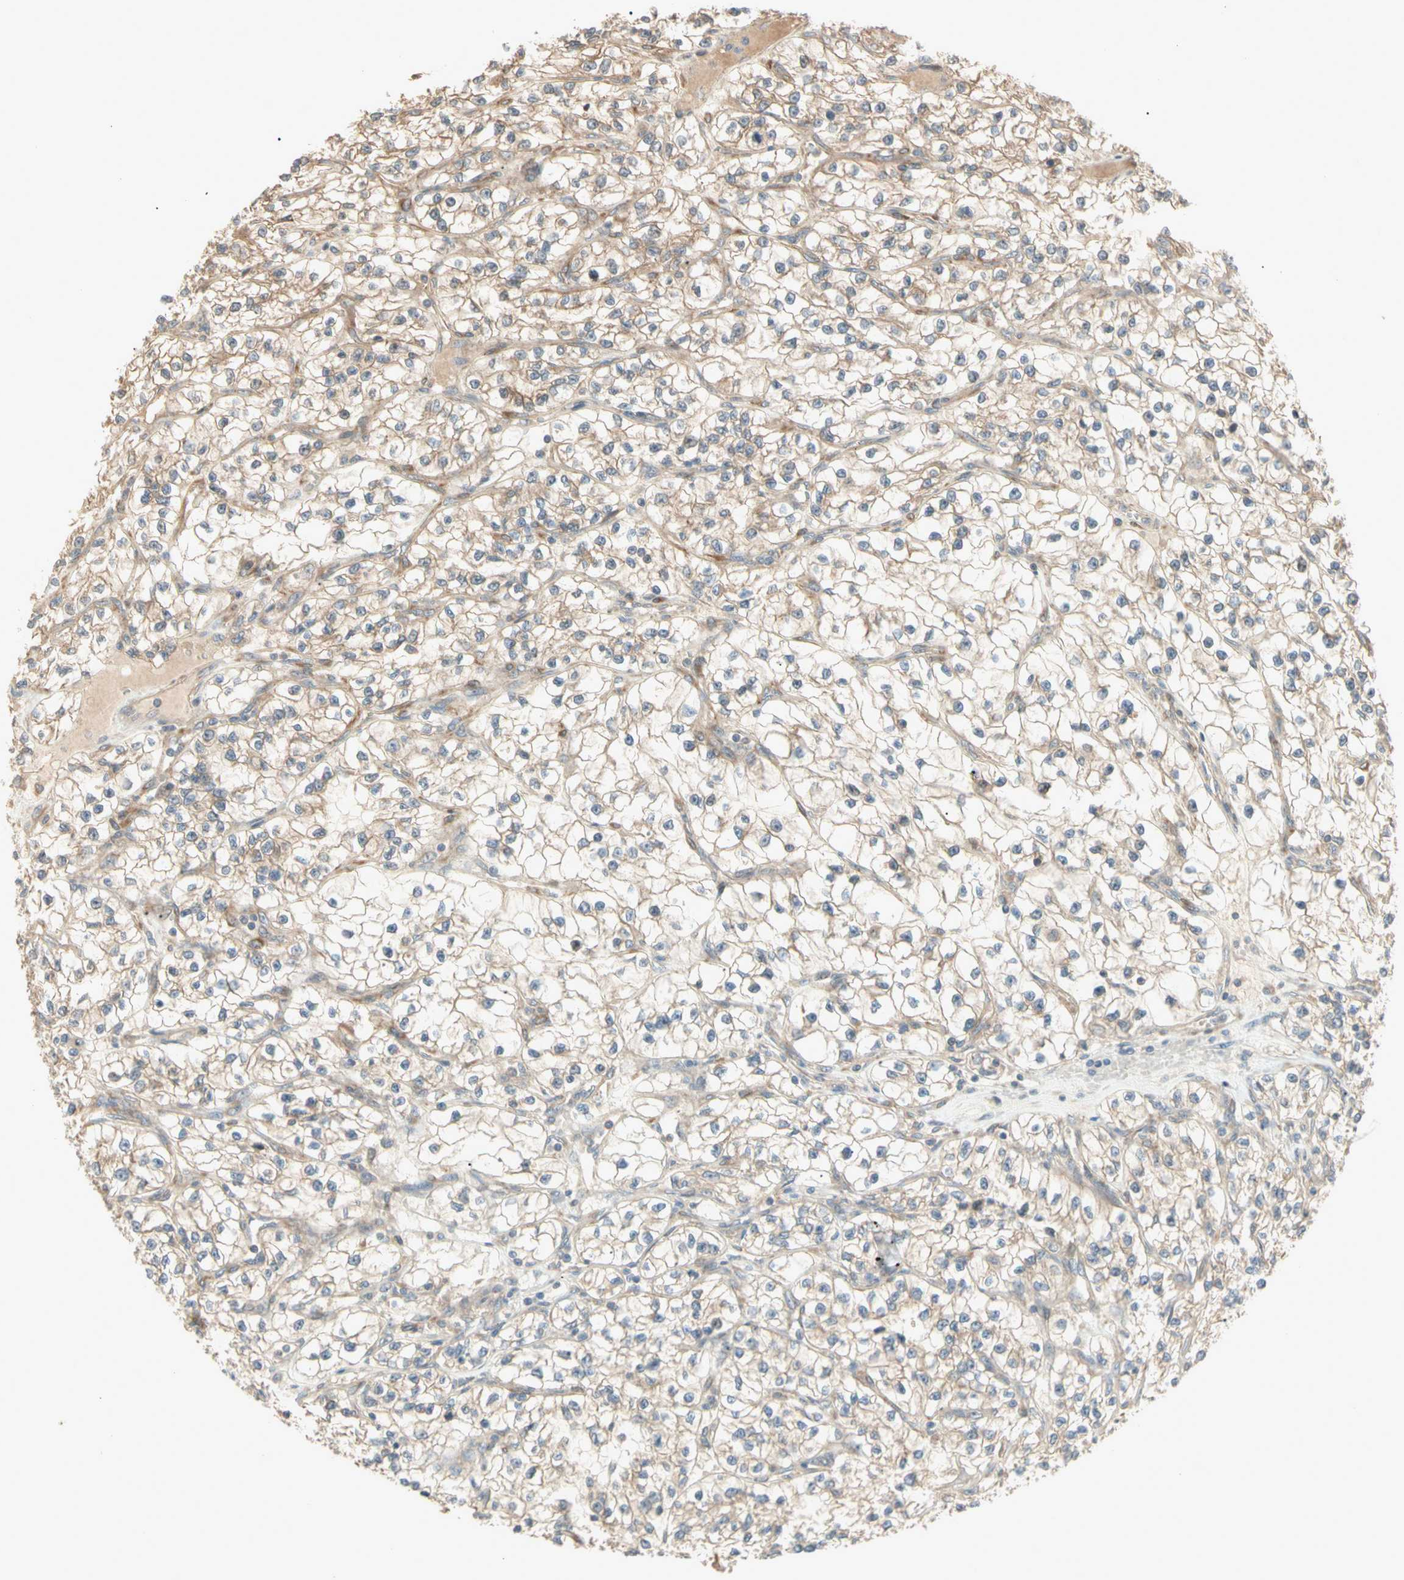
{"staining": {"intensity": "moderate", "quantity": "25%-75%", "location": "cytoplasmic/membranous"}, "tissue": "renal cancer", "cell_type": "Tumor cells", "image_type": "cancer", "snomed": [{"axis": "morphology", "description": "Adenocarcinoma, NOS"}, {"axis": "topography", "description": "Kidney"}], "caption": "High-power microscopy captured an immunohistochemistry image of adenocarcinoma (renal), revealing moderate cytoplasmic/membranous positivity in approximately 25%-75% of tumor cells.", "gene": "IRAG1", "patient": {"sex": "female", "age": 57}}